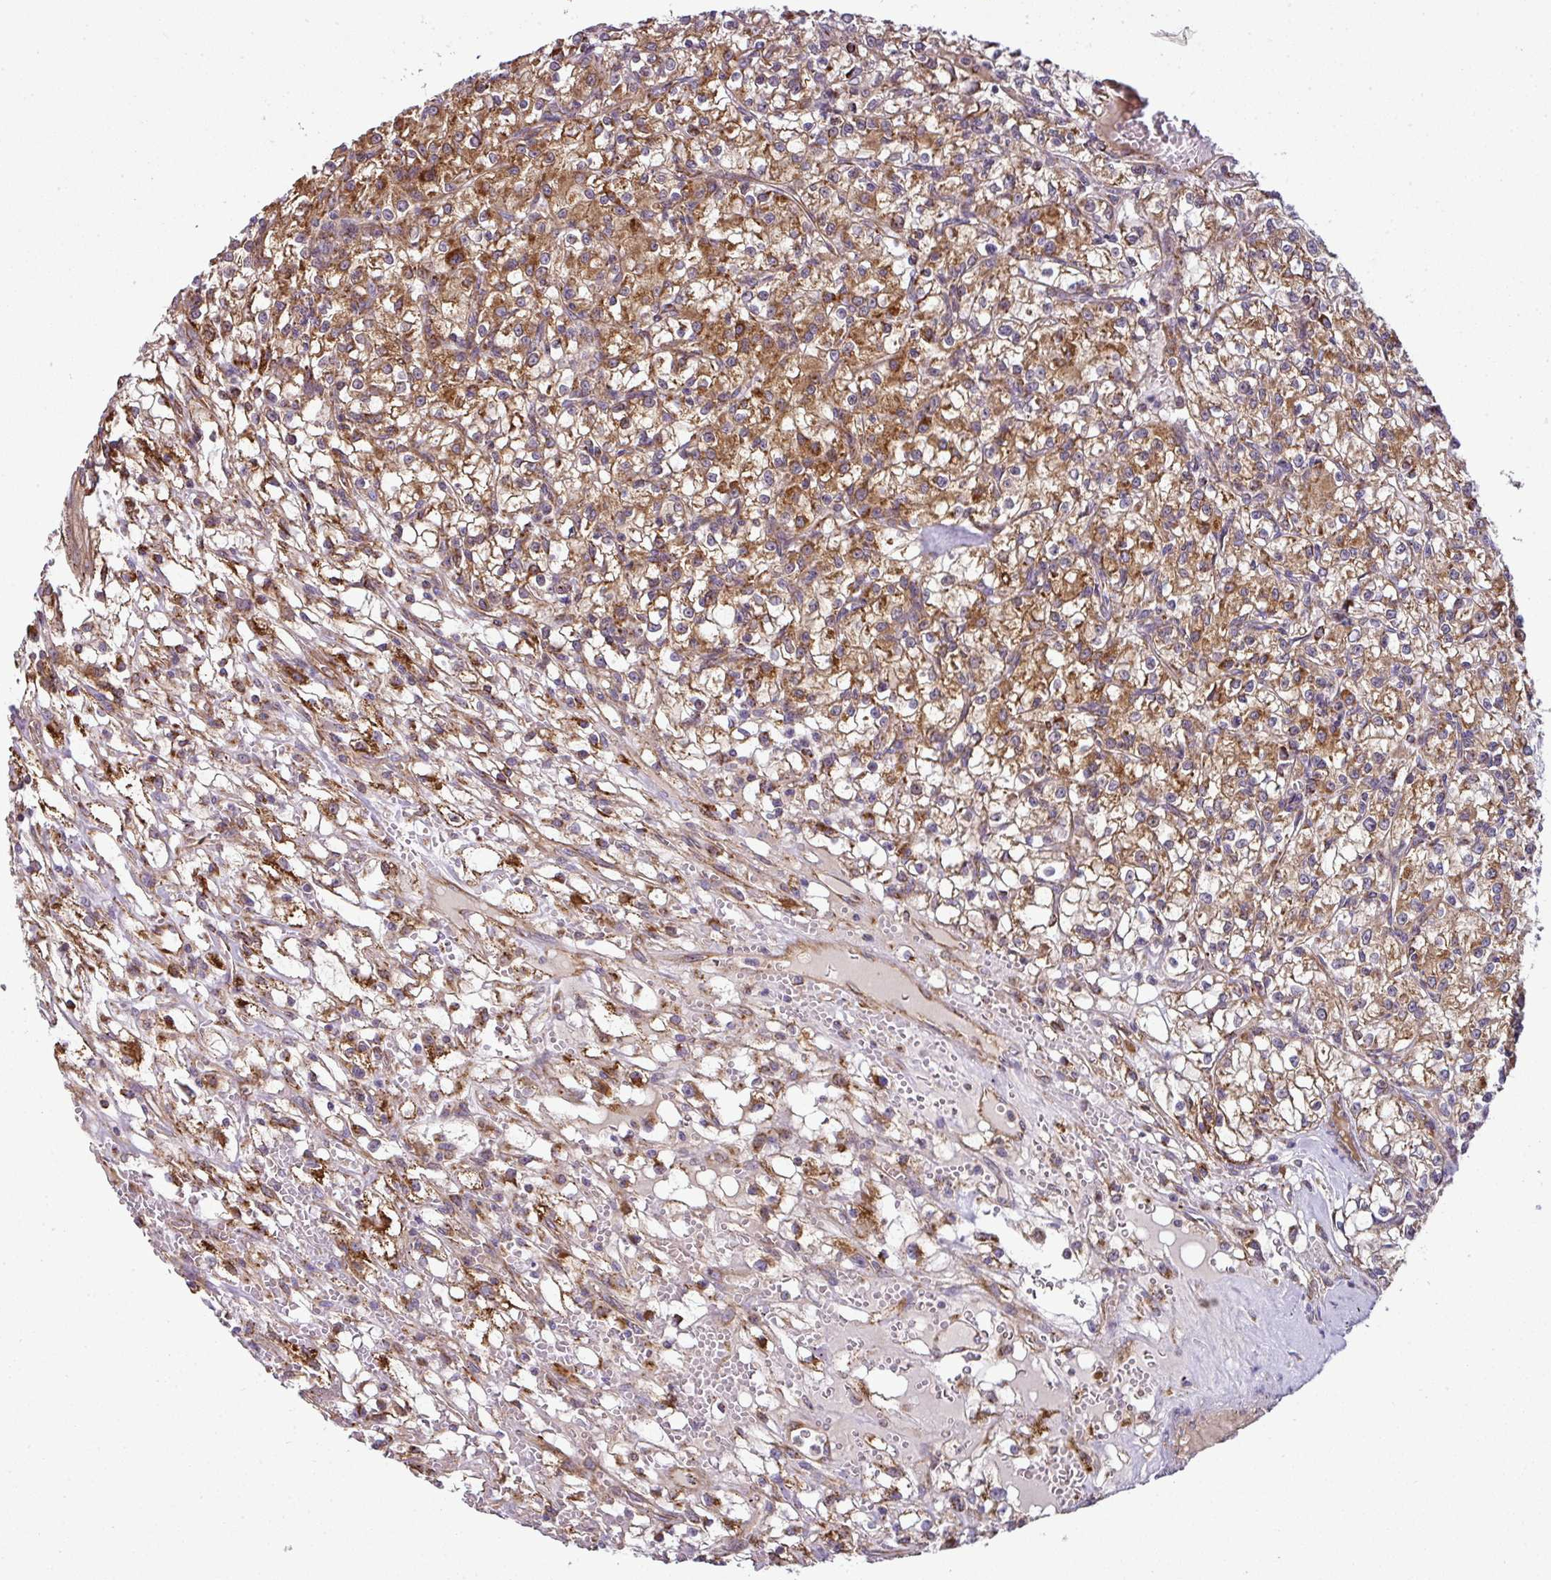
{"staining": {"intensity": "moderate", "quantity": ">75%", "location": "cytoplasmic/membranous"}, "tissue": "renal cancer", "cell_type": "Tumor cells", "image_type": "cancer", "snomed": [{"axis": "morphology", "description": "Adenocarcinoma, NOS"}, {"axis": "topography", "description": "Kidney"}], "caption": "High-magnification brightfield microscopy of renal cancer (adenocarcinoma) stained with DAB (3,3'-diaminobenzidine) (brown) and counterstained with hematoxylin (blue). tumor cells exhibit moderate cytoplasmic/membranous expression is seen in approximately>75% of cells.", "gene": "PRELID3B", "patient": {"sex": "female", "age": 59}}